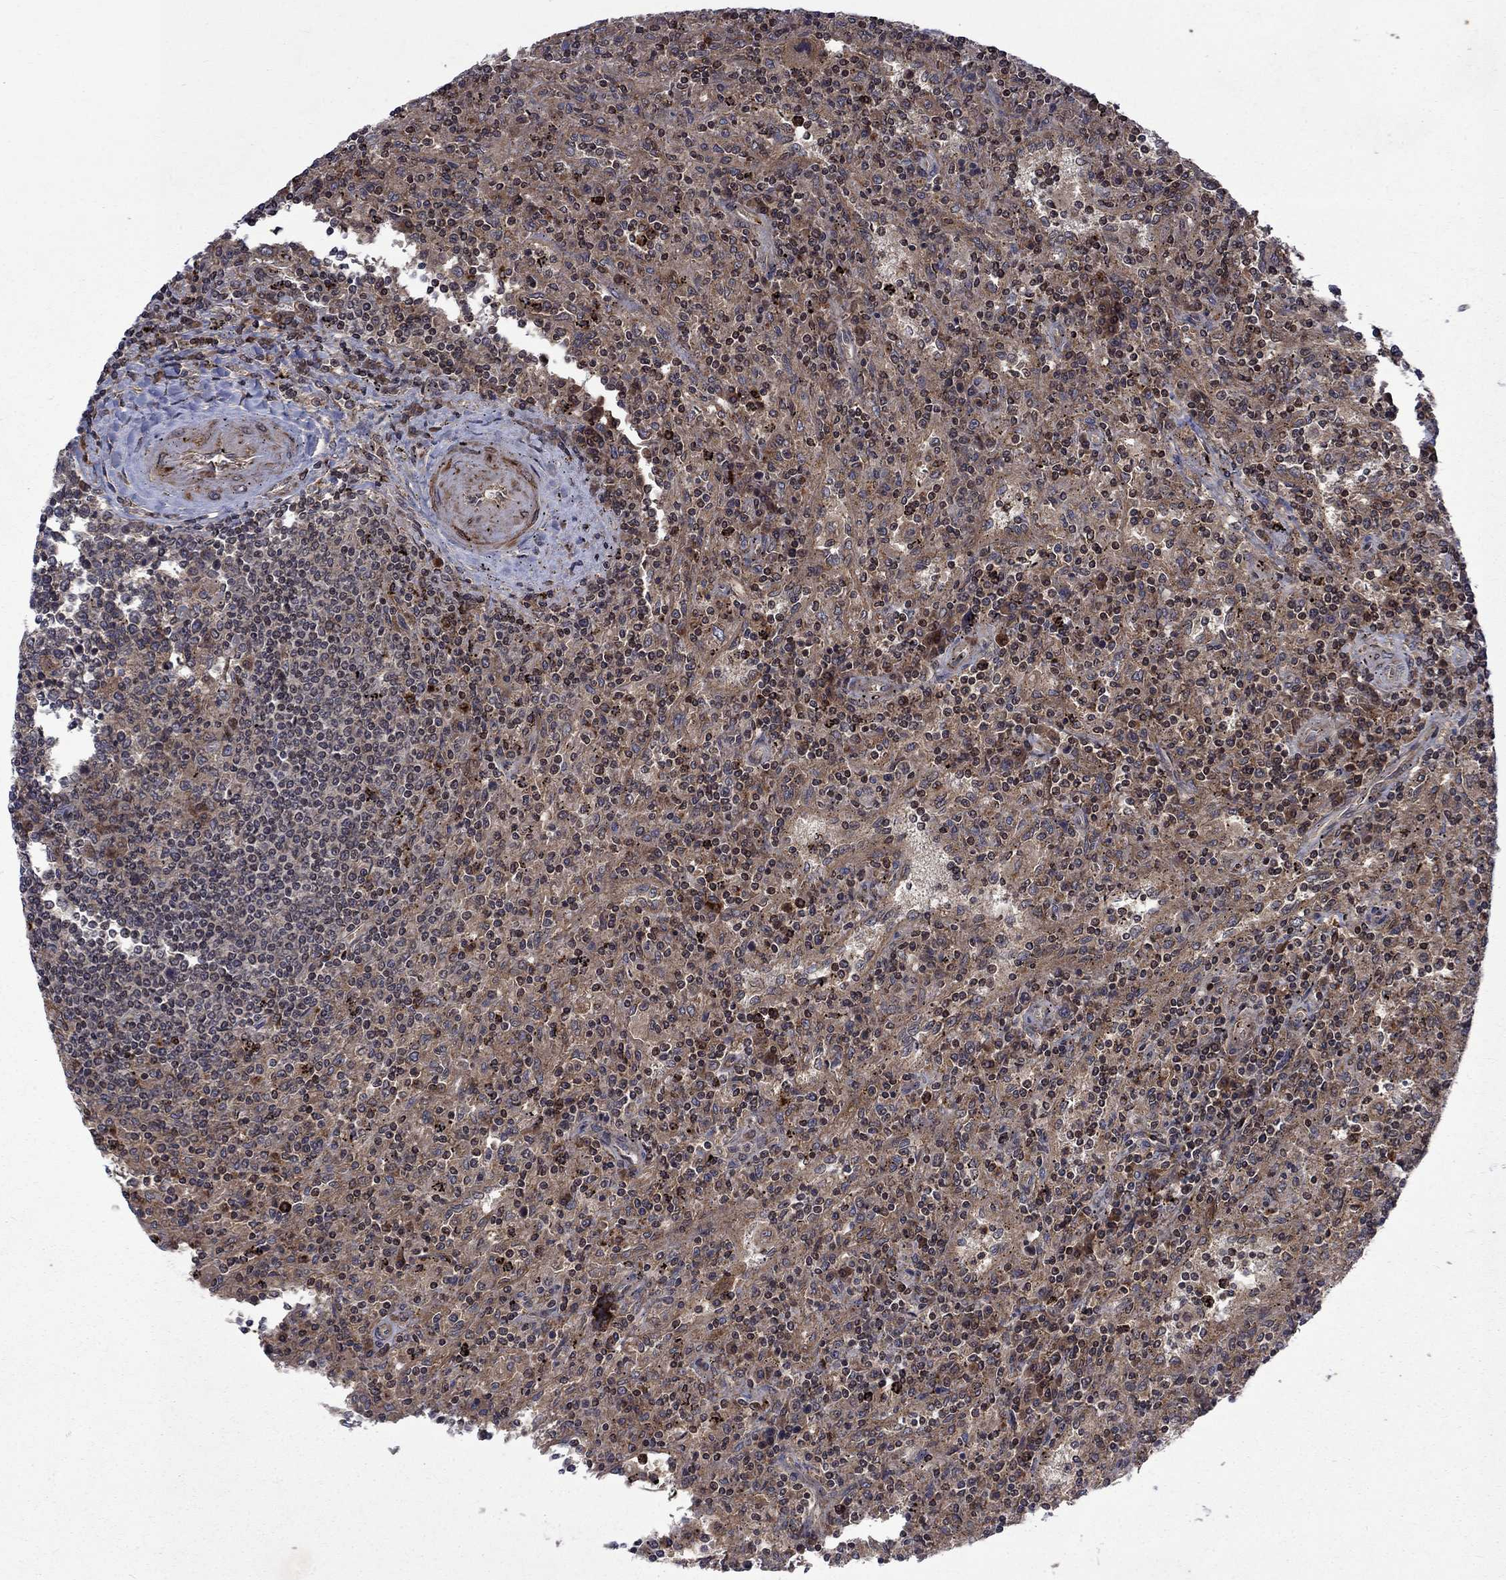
{"staining": {"intensity": "negative", "quantity": "none", "location": "none"}, "tissue": "lymphoma", "cell_type": "Tumor cells", "image_type": "cancer", "snomed": [{"axis": "morphology", "description": "Malignant lymphoma, non-Hodgkin's type, Low grade"}, {"axis": "topography", "description": "Spleen"}], "caption": "Human lymphoma stained for a protein using IHC exhibits no staining in tumor cells.", "gene": "TMEM33", "patient": {"sex": "male", "age": 62}}